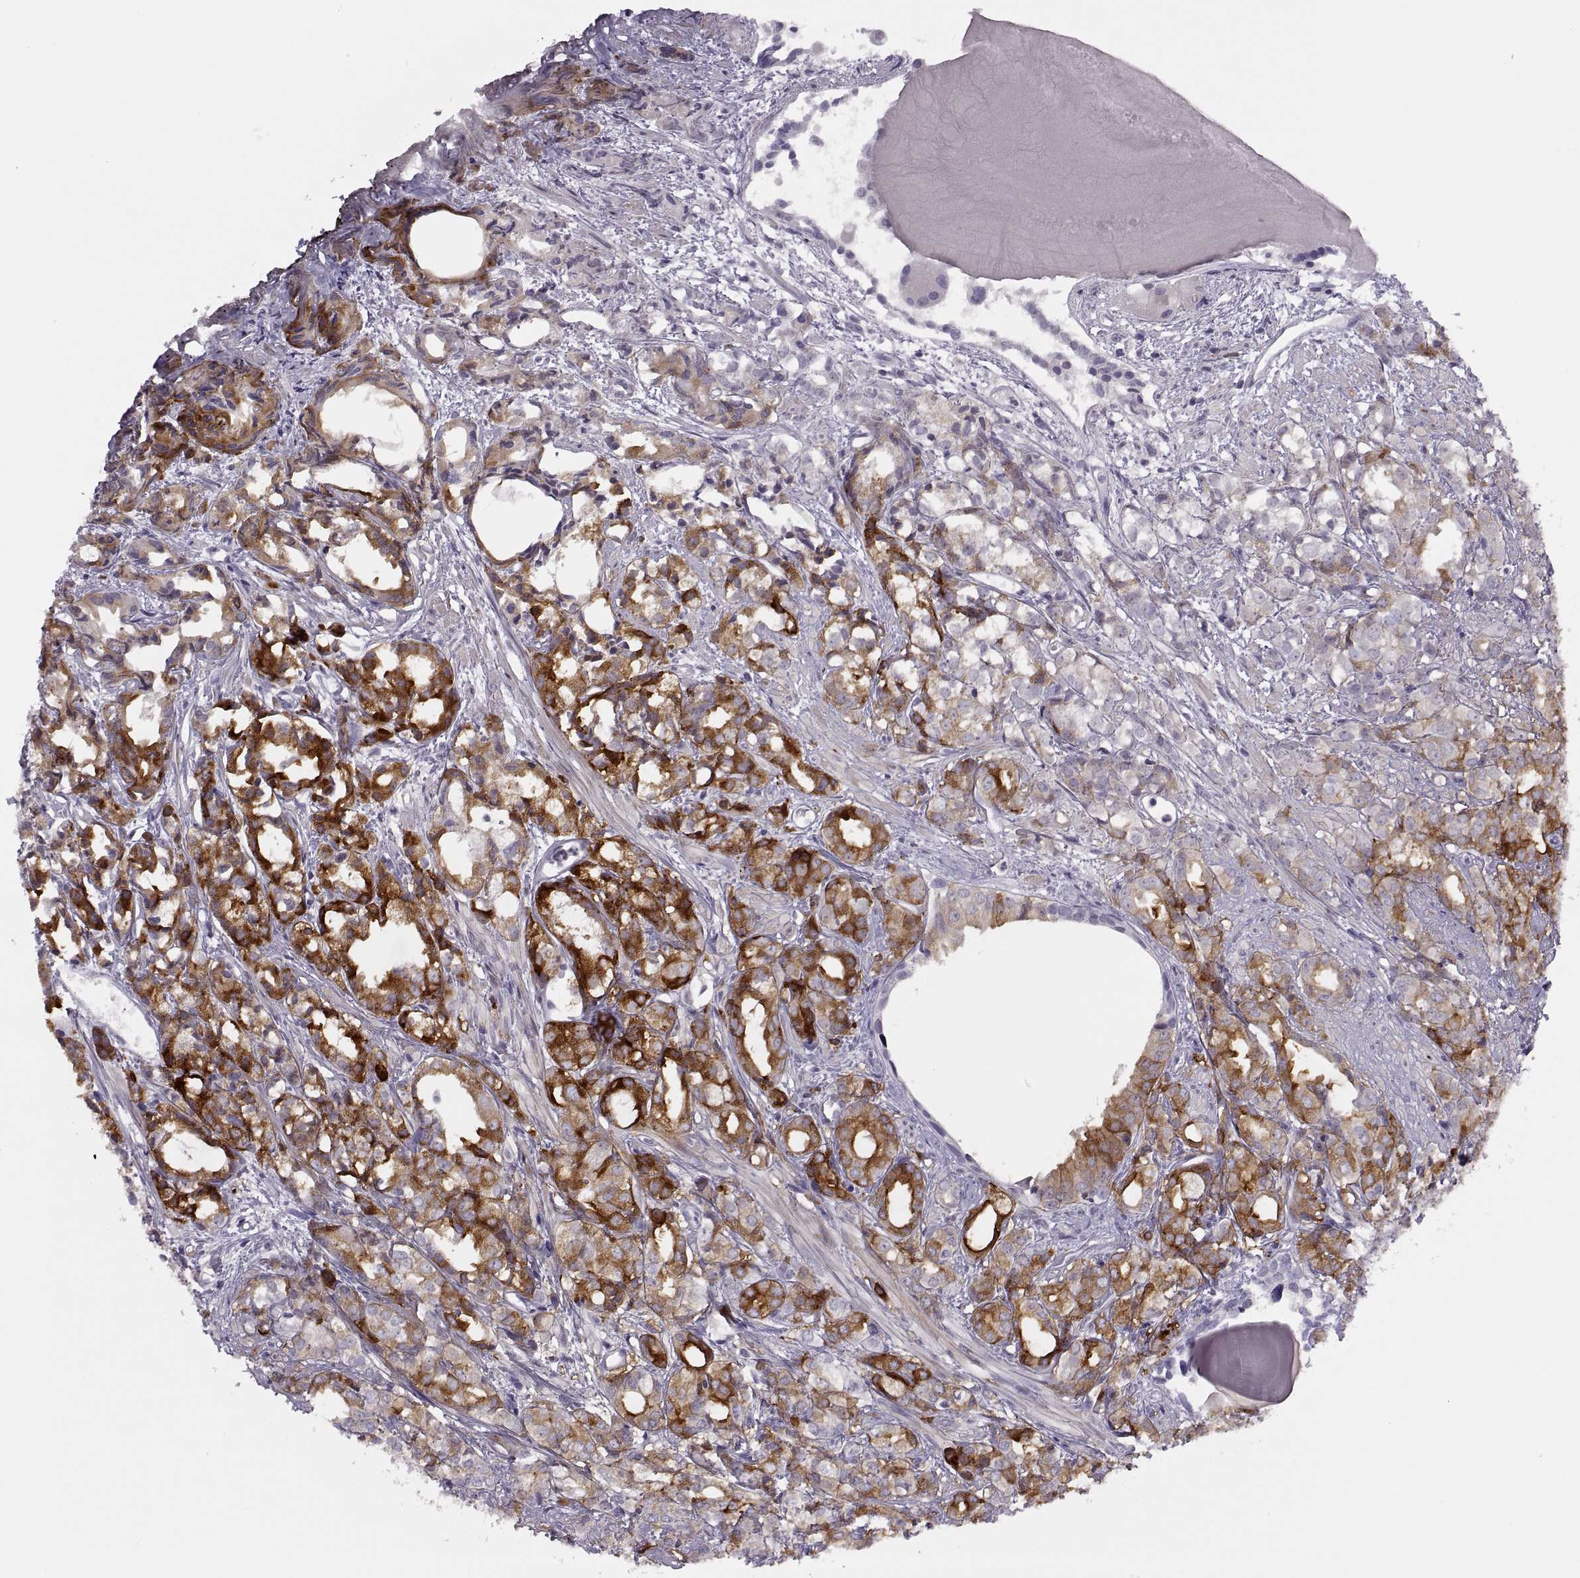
{"staining": {"intensity": "strong", "quantity": "25%-75%", "location": "cytoplasmic/membranous"}, "tissue": "prostate cancer", "cell_type": "Tumor cells", "image_type": "cancer", "snomed": [{"axis": "morphology", "description": "Adenocarcinoma, High grade"}, {"axis": "topography", "description": "Prostate"}], "caption": "The immunohistochemical stain labels strong cytoplasmic/membranous positivity in tumor cells of prostate cancer tissue.", "gene": "CHCT1", "patient": {"sex": "male", "age": 79}}